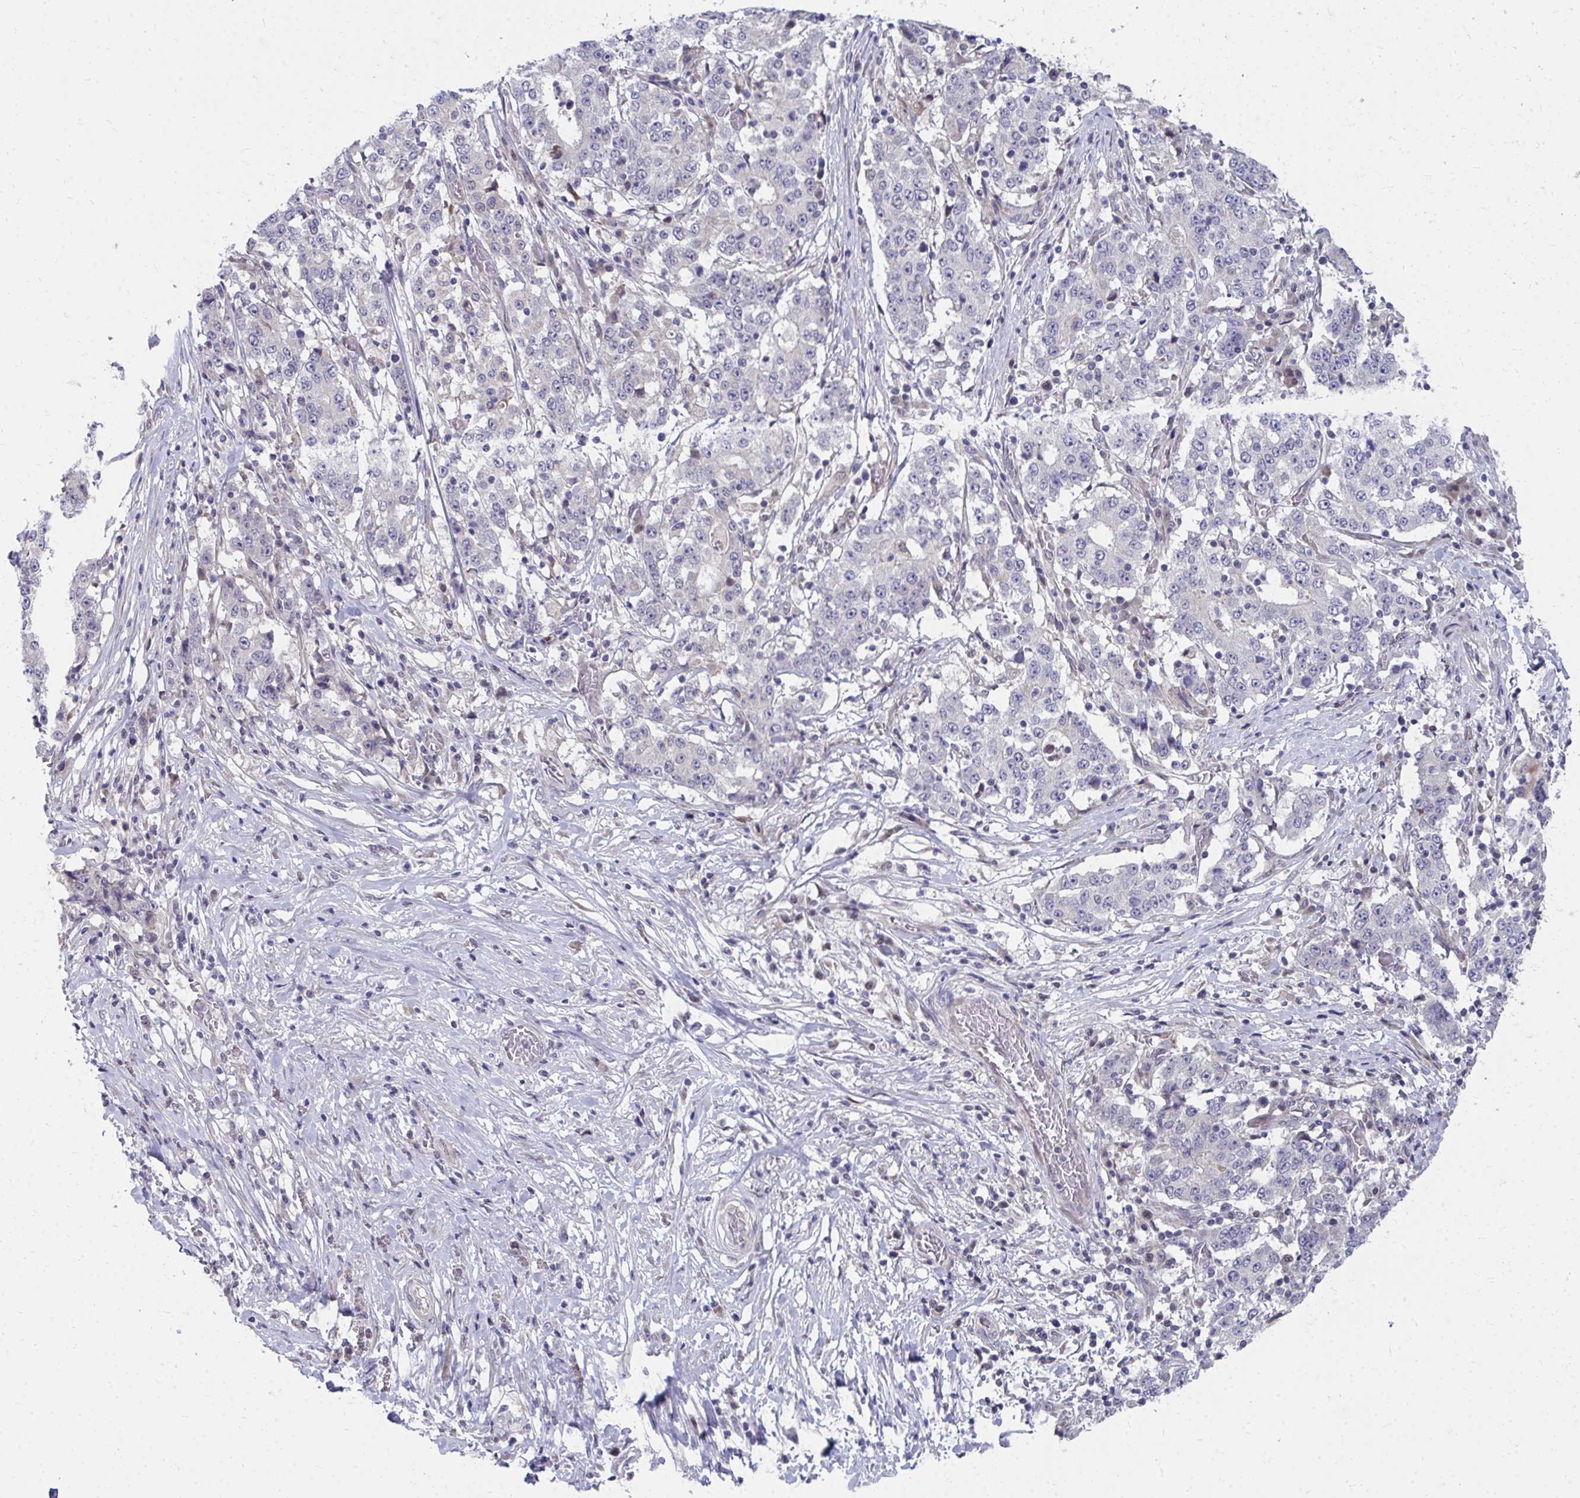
{"staining": {"intensity": "negative", "quantity": "none", "location": "none"}, "tissue": "stomach cancer", "cell_type": "Tumor cells", "image_type": "cancer", "snomed": [{"axis": "morphology", "description": "Adenocarcinoma, NOS"}, {"axis": "topography", "description": "Stomach"}], "caption": "The immunohistochemistry (IHC) image has no significant staining in tumor cells of adenocarcinoma (stomach) tissue. The staining was performed using DAB (3,3'-diaminobenzidine) to visualize the protein expression in brown, while the nuclei were stained in blue with hematoxylin (Magnification: 20x).", "gene": "MROH8", "patient": {"sex": "male", "age": 59}}